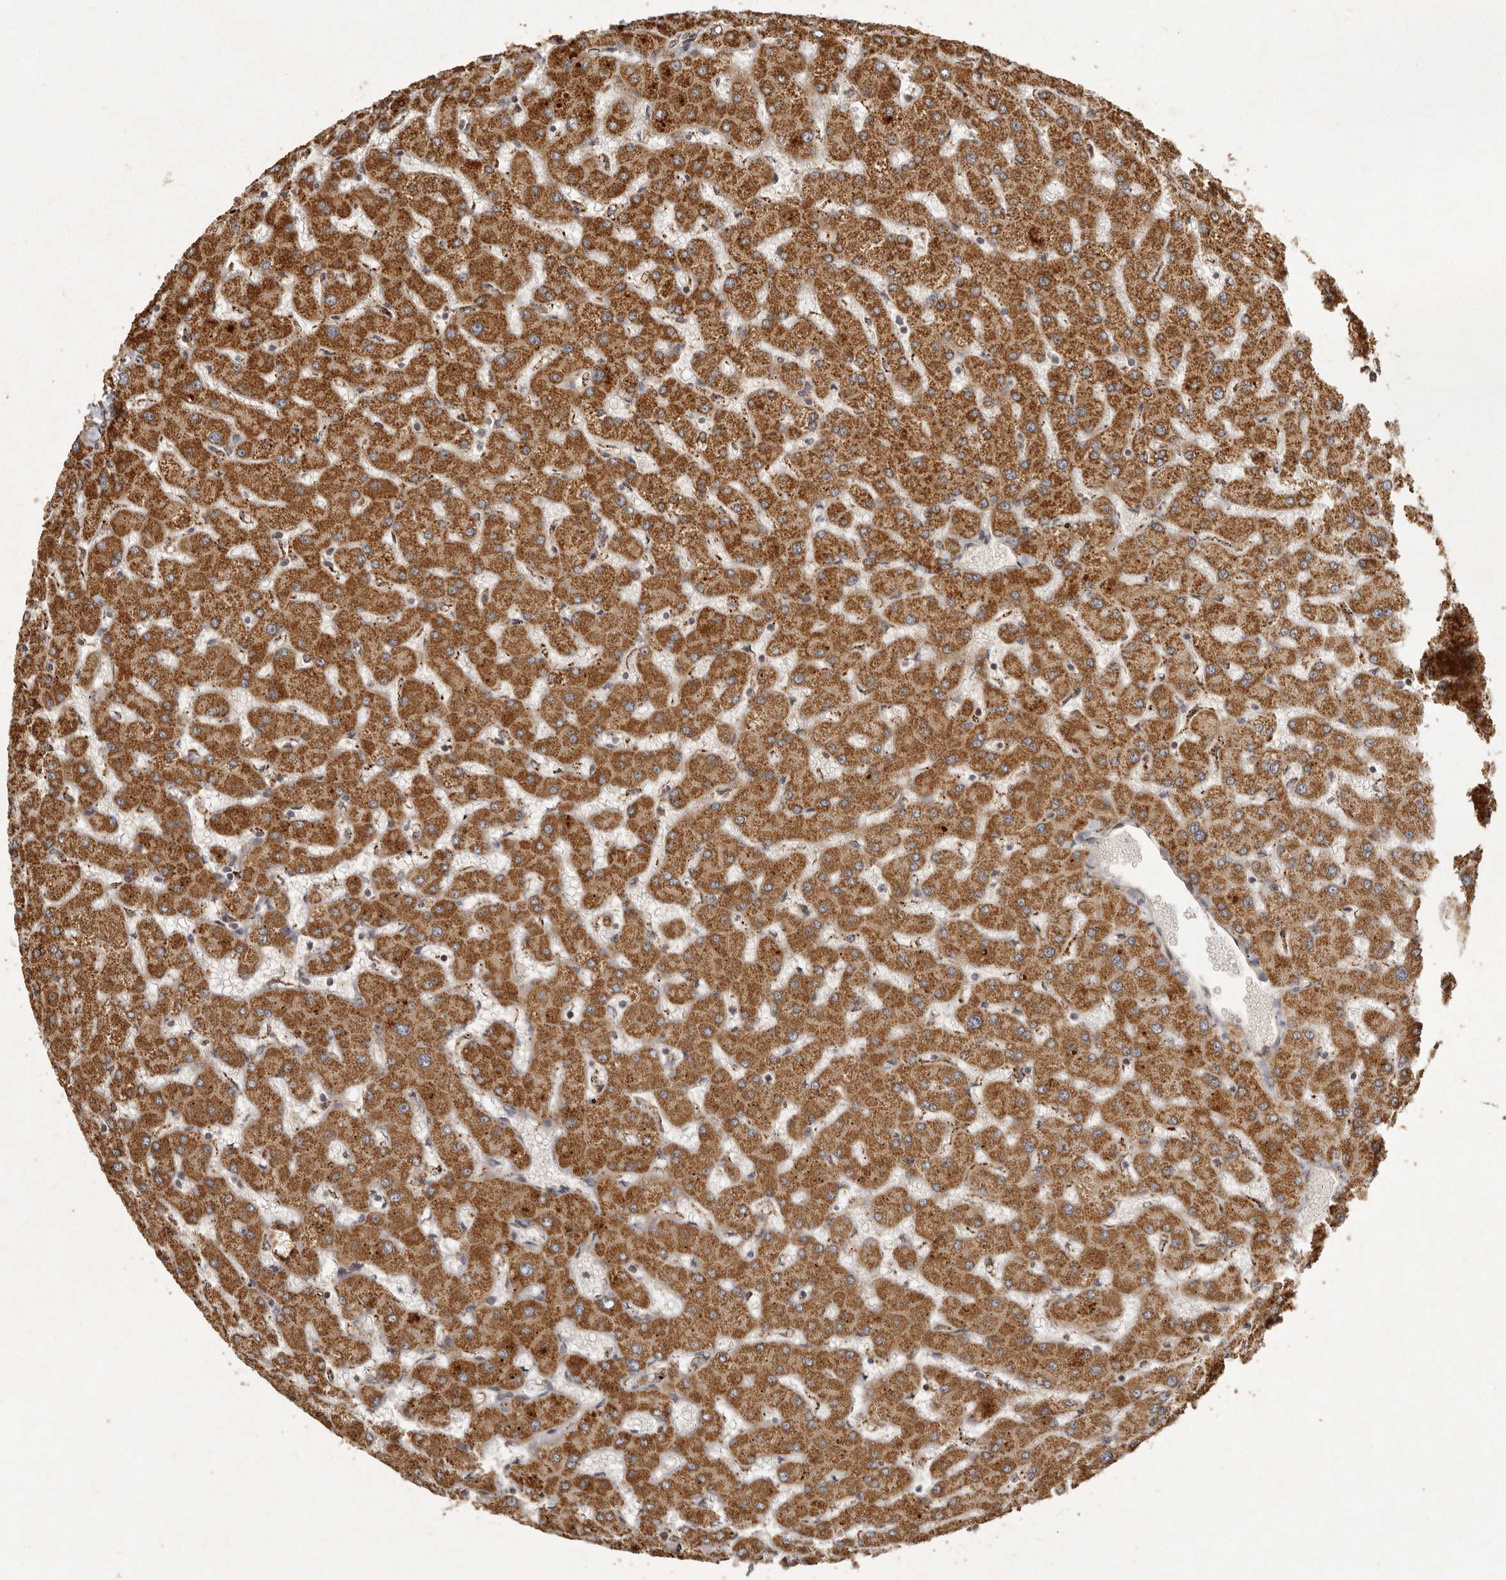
{"staining": {"intensity": "moderate", "quantity": ">75%", "location": "cytoplasmic/membranous"}, "tissue": "liver", "cell_type": "Cholangiocytes", "image_type": "normal", "snomed": [{"axis": "morphology", "description": "Normal tissue, NOS"}, {"axis": "topography", "description": "Liver"}], "caption": "This histopathology image reveals normal liver stained with immunohistochemistry to label a protein in brown. The cytoplasmic/membranous of cholangiocytes show moderate positivity for the protein. Nuclei are counter-stained blue.", "gene": "SEMA3A", "patient": {"sex": "female", "age": 63}}